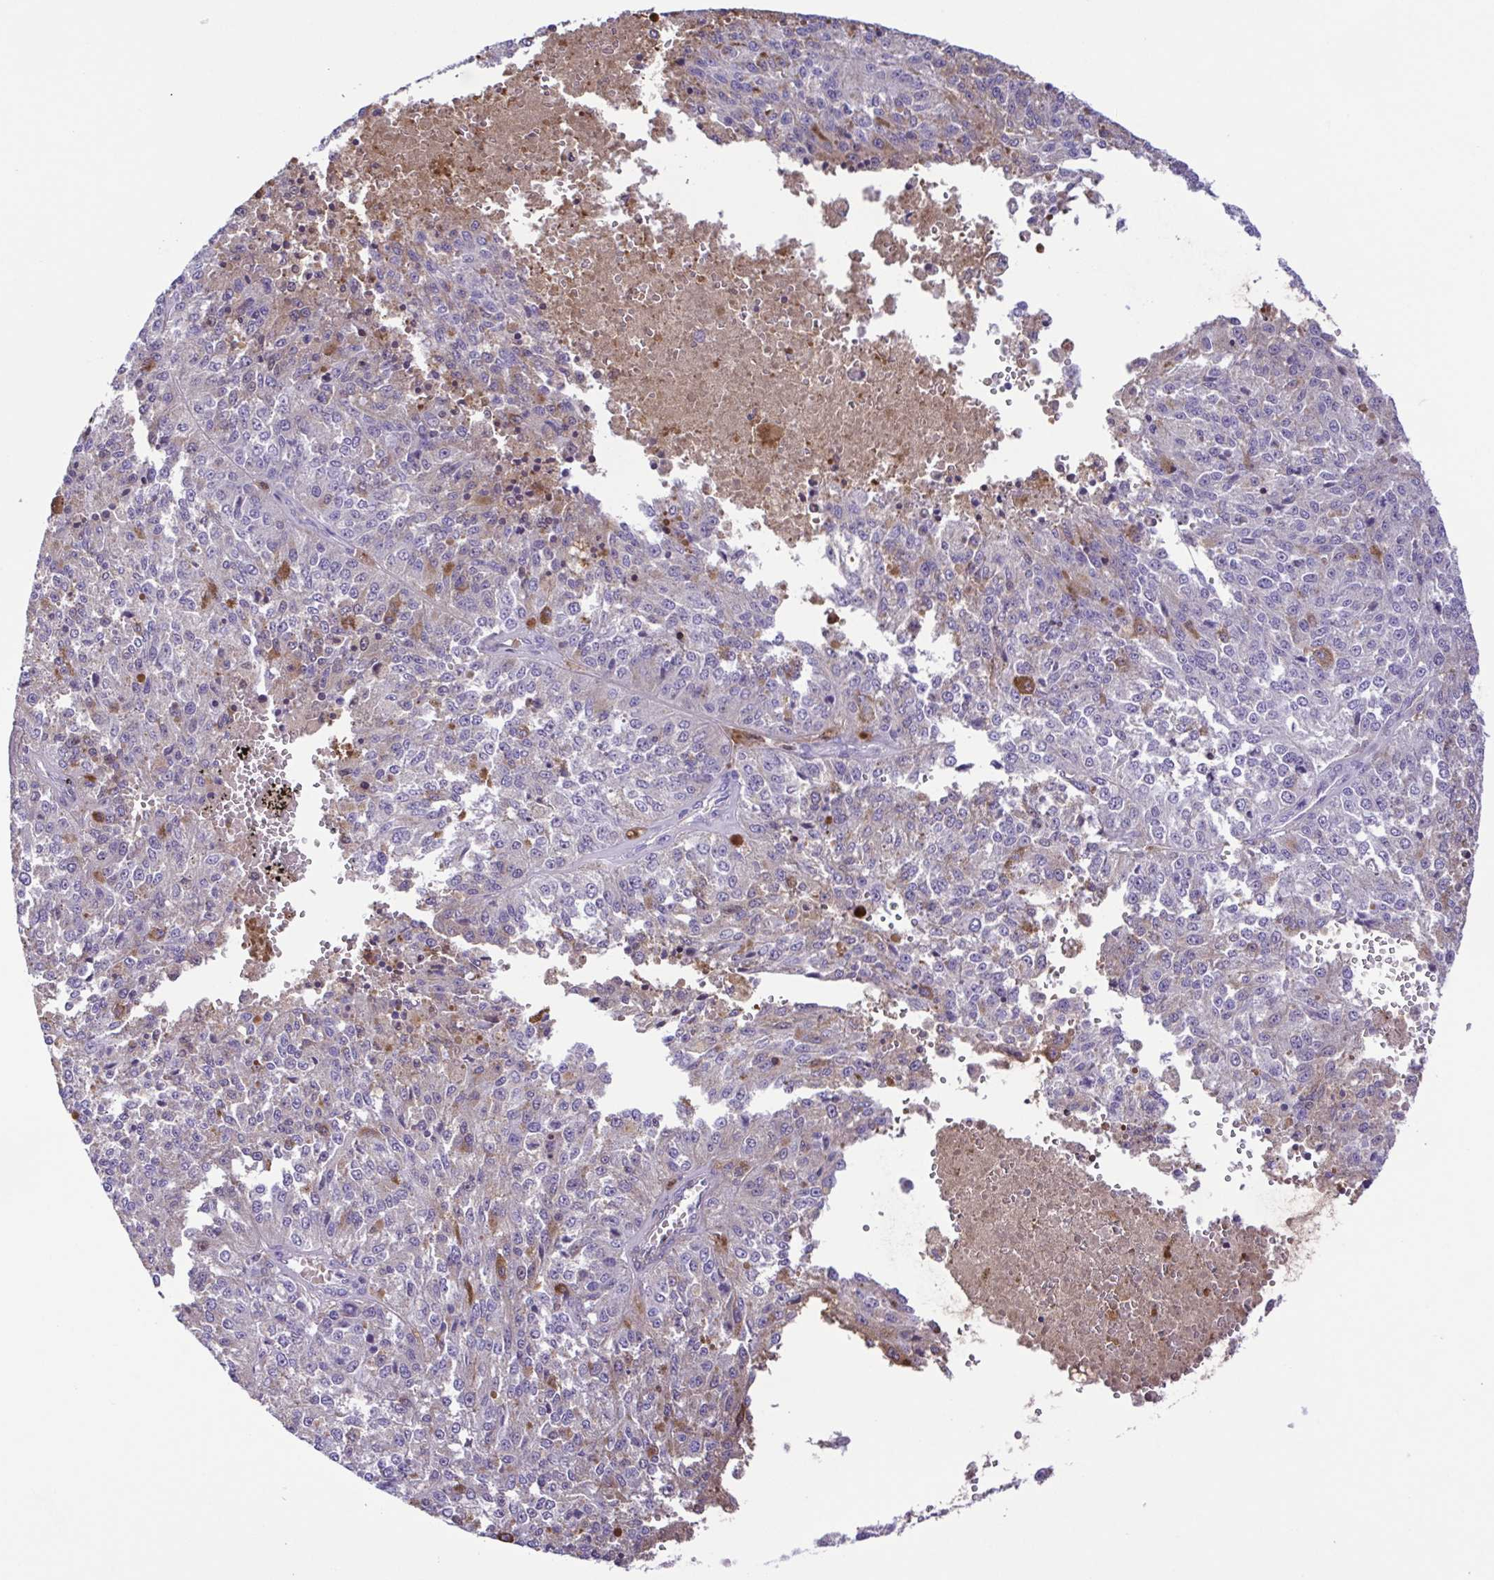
{"staining": {"intensity": "negative", "quantity": "none", "location": "none"}, "tissue": "melanoma", "cell_type": "Tumor cells", "image_type": "cancer", "snomed": [{"axis": "morphology", "description": "Malignant melanoma, Metastatic site"}, {"axis": "topography", "description": "Lymph node"}], "caption": "Immunohistochemical staining of human melanoma shows no significant positivity in tumor cells.", "gene": "IGFL1", "patient": {"sex": "female", "age": 64}}